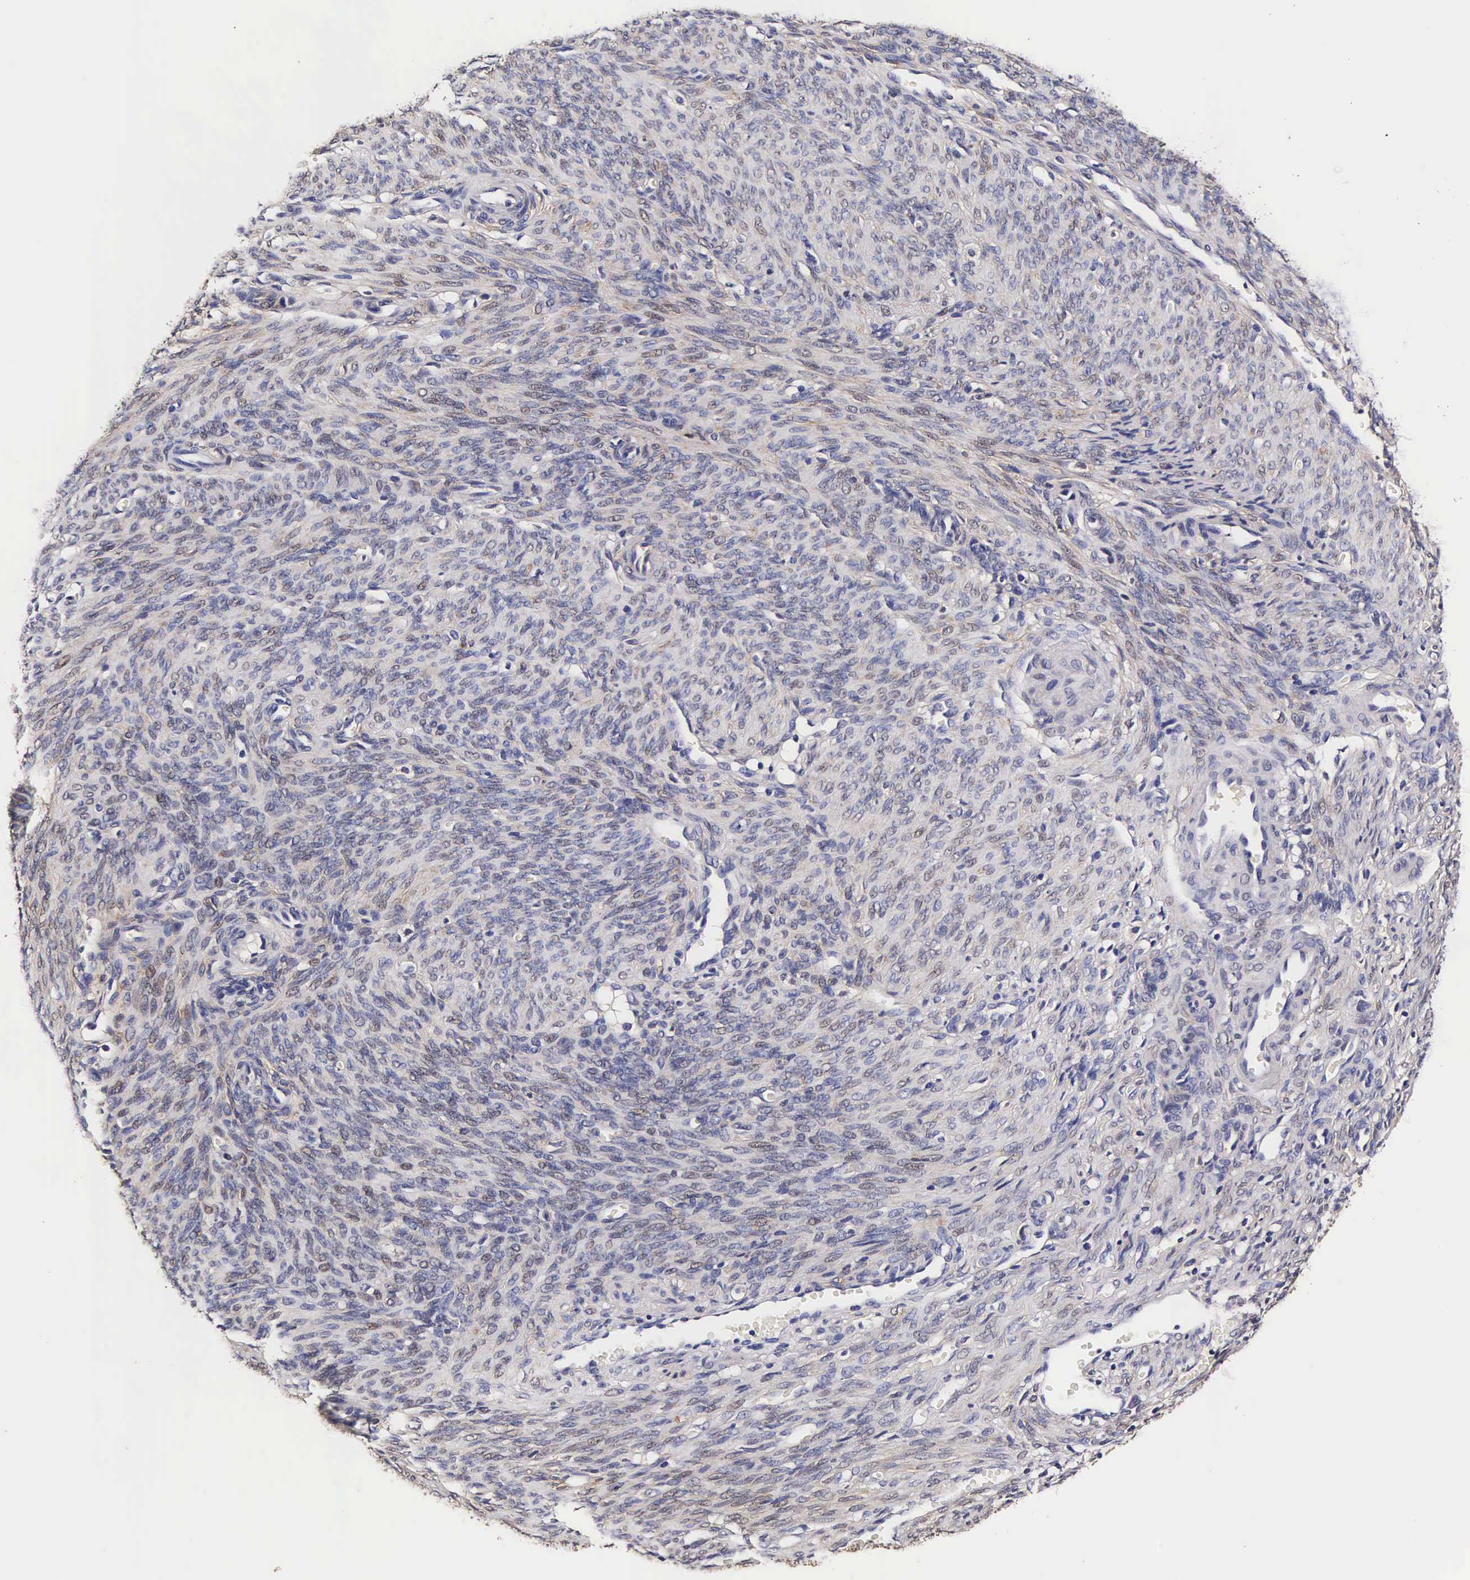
{"staining": {"intensity": "moderate", "quantity": ">75%", "location": "cytoplasmic/membranous,nuclear"}, "tissue": "endometrium", "cell_type": "Cells in endometrial stroma", "image_type": "normal", "snomed": [{"axis": "morphology", "description": "Normal tissue, NOS"}, {"axis": "topography", "description": "Uterus"}], "caption": "The histopathology image reveals a brown stain indicating the presence of a protein in the cytoplasmic/membranous,nuclear of cells in endometrial stroma in endometrium. Ihc stains the protein in brown and the nuclei are stained blue.", "gene": "TECPR2", "patient": {"sex": "female", "age": 83}}